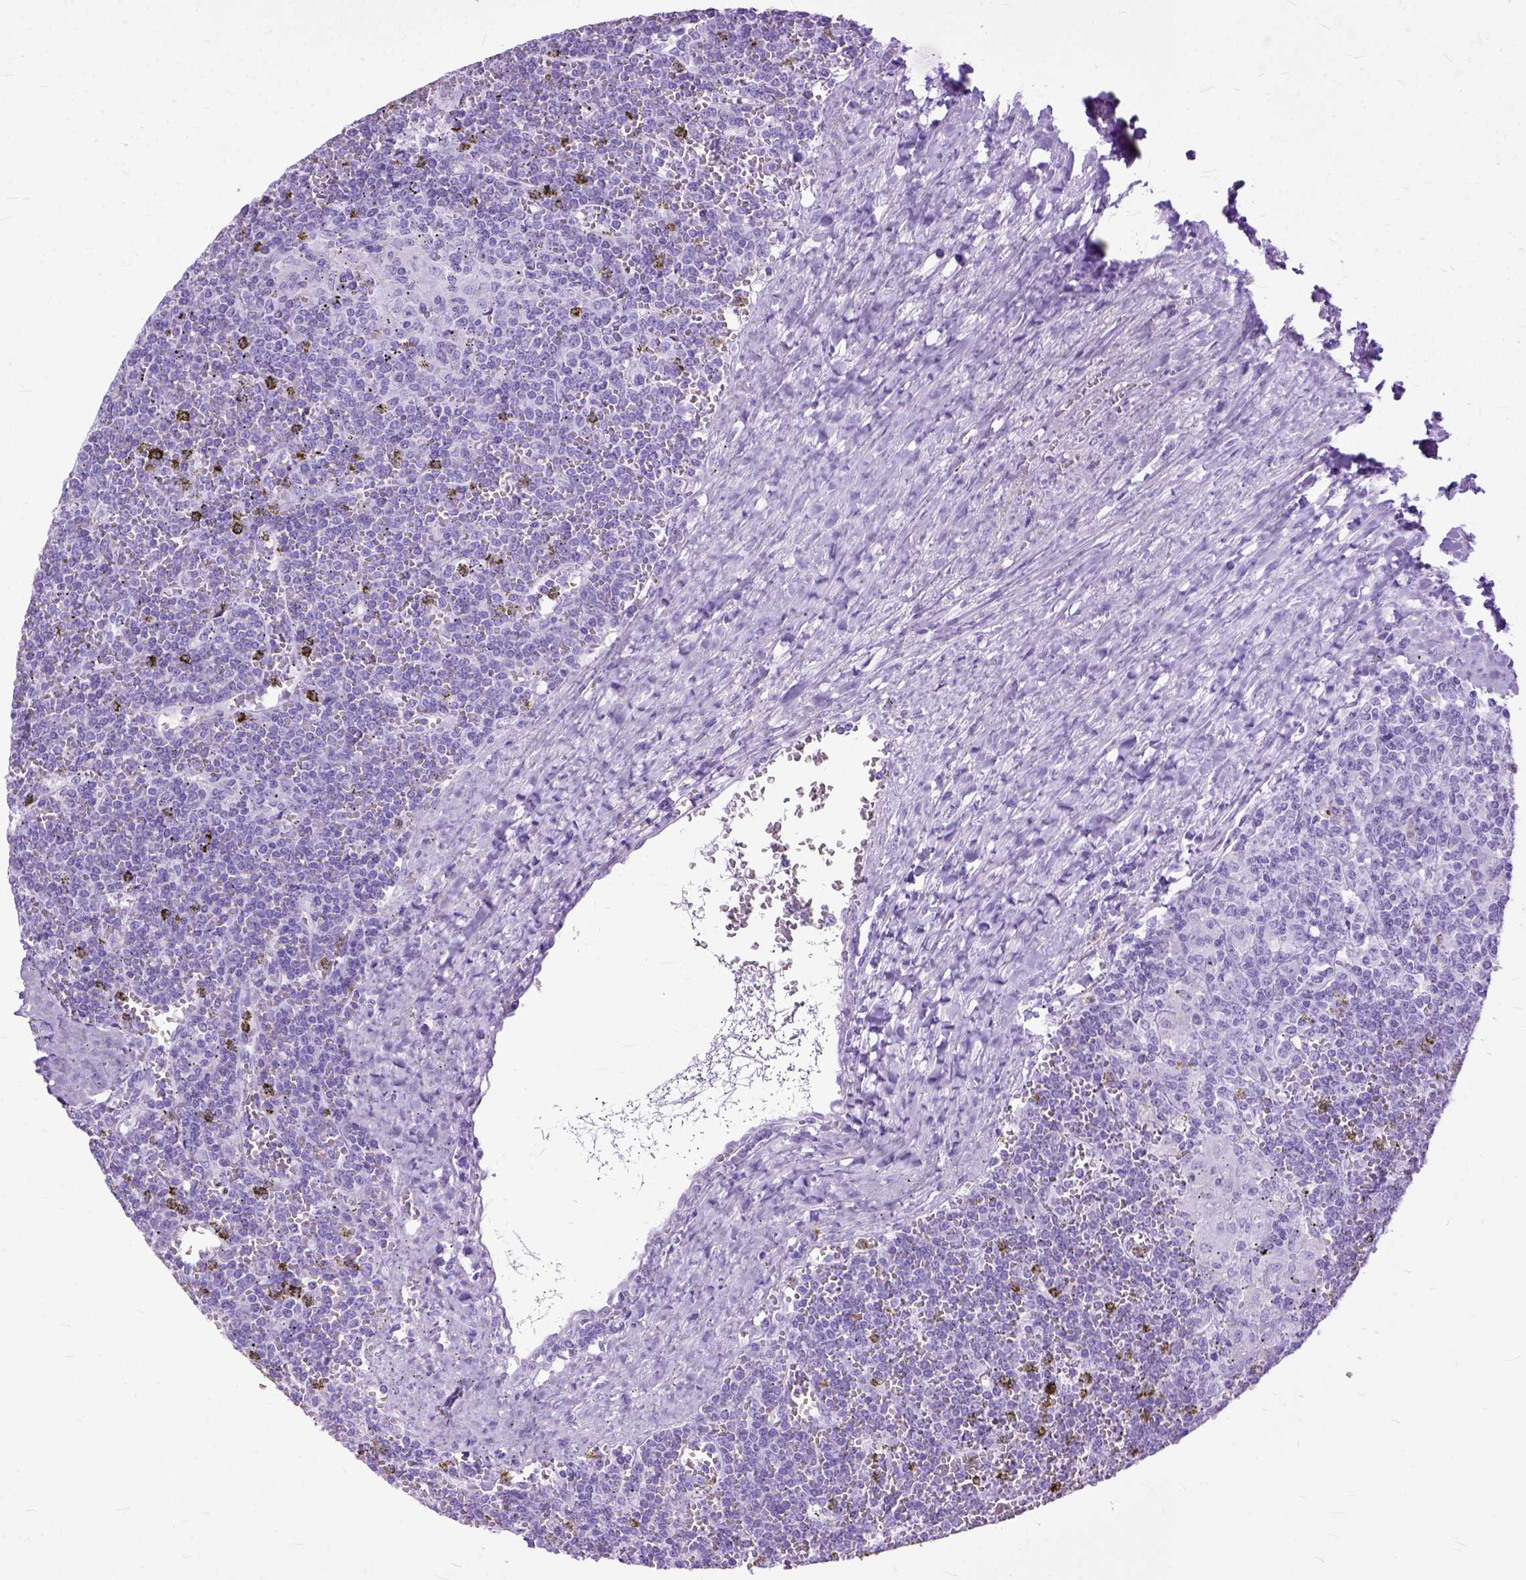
{"staining": {"intensity": "negative", "quantity": "none", "location": "none"}, "tissue": "lymphoma", "cell_type": "Tumor cells", "image_type": "cancer", "snomed": [{"axis": "morphology", "description": "Malignant lymphoma, non-Hodgkin's type, Low grade"}, {"axis": "topography", "description": "Spleen"}], "caption": "A high-resolution image shows immunohistochemistry staining of malignant lymphoma, non-Hodgkin's type (low-grade), which shows no significant expression in tumor cells.", "gene": "GNGT1", "patient": {"sex": "female", "age": 19}}